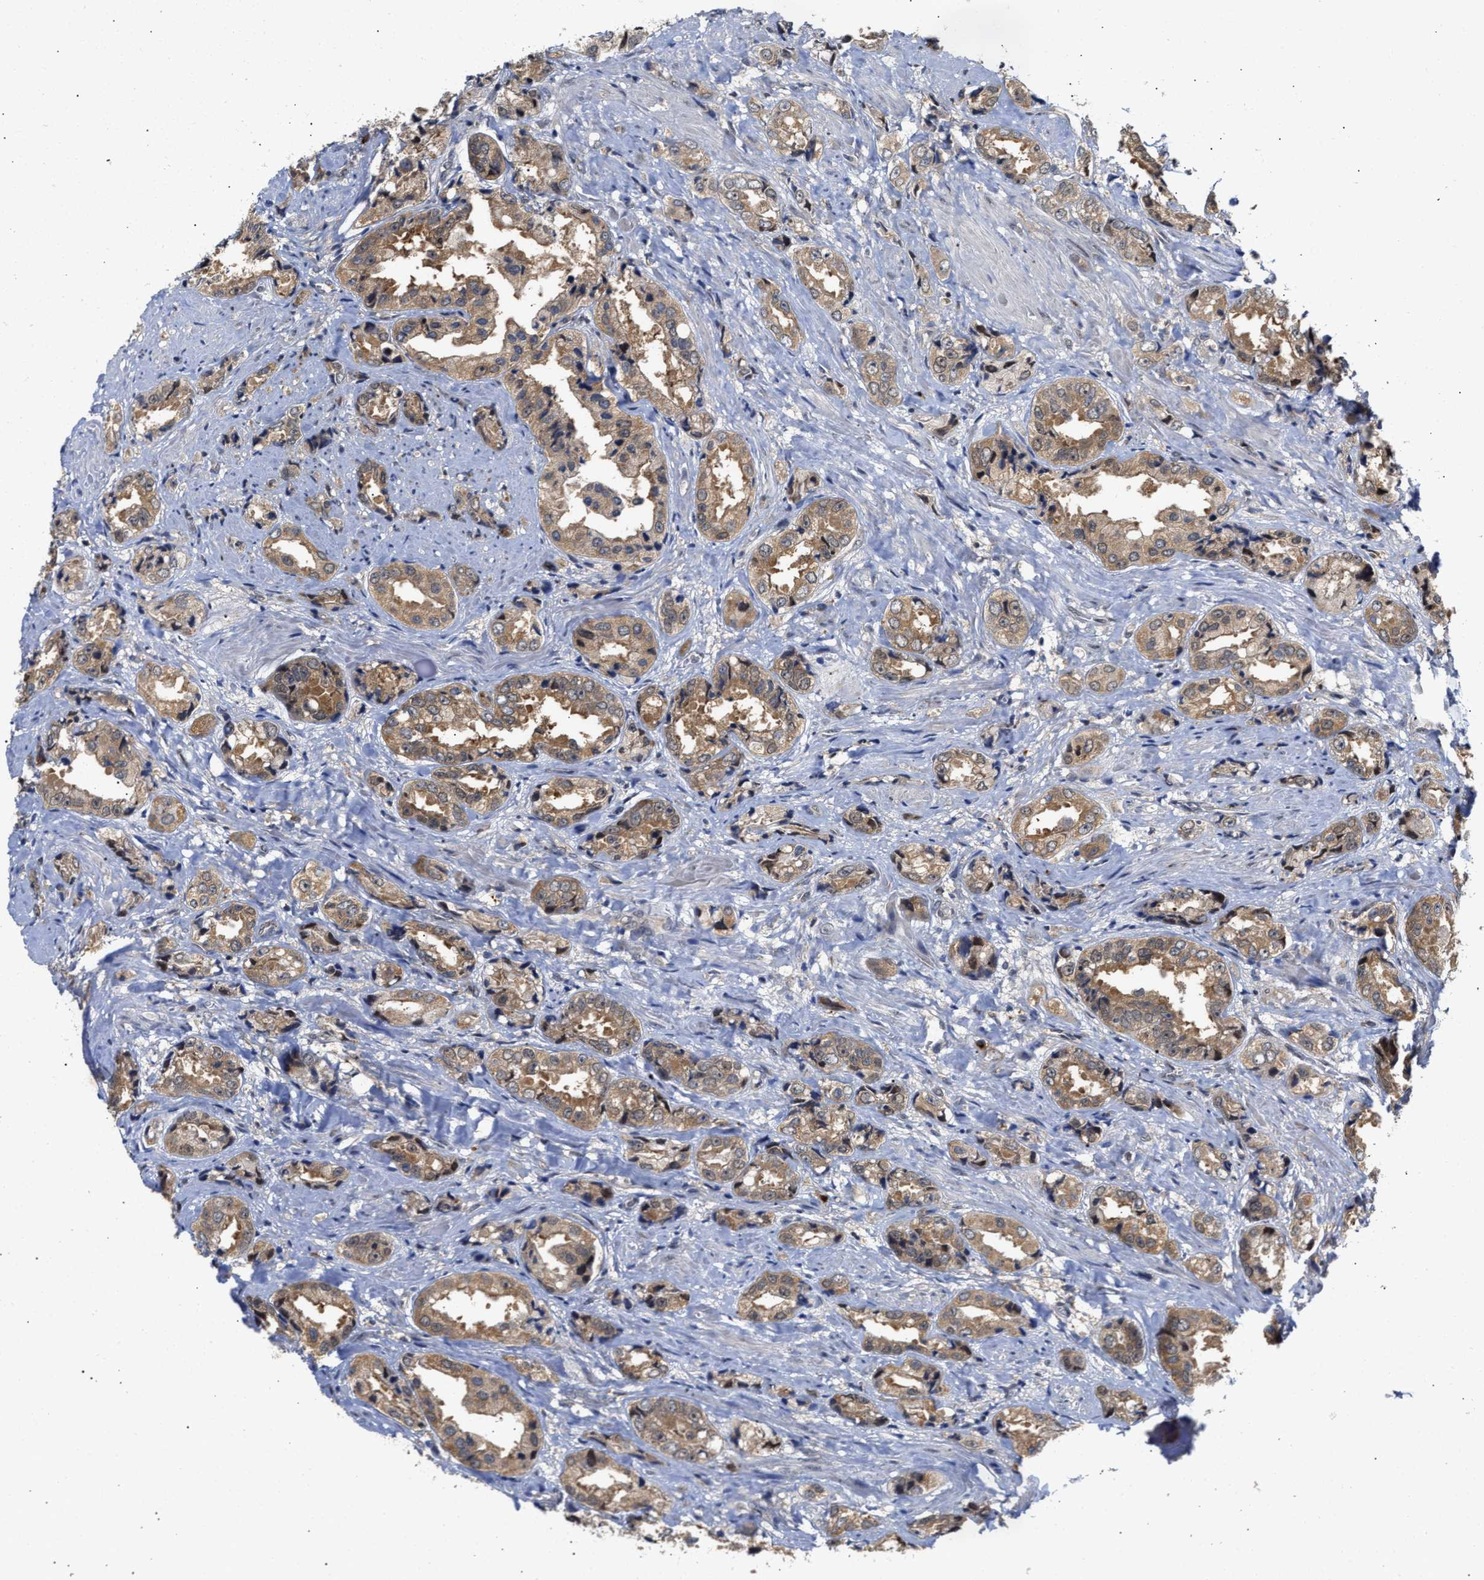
{"staining": {"intensity": "moderate", "quantity": ">75%", "location": "cytoplasmic/membranous"}, "tissue": "prostate cancer", "cell_type": "Tumor cells", "image_type": "cancer", "snomed": [{"axis": "morphology", "description": "Adenocarcinoma, High grade"}, {"axis": "topography", "description": "Prostate"}], "caption": "Moderate cytoplasmic/membranous protein positivity is identified in about >75% of tumor cells in prostate adenocarcinoma (high-grade).", "gene": "CLIP2", "patient": {"sex": "male", "age": 61}}